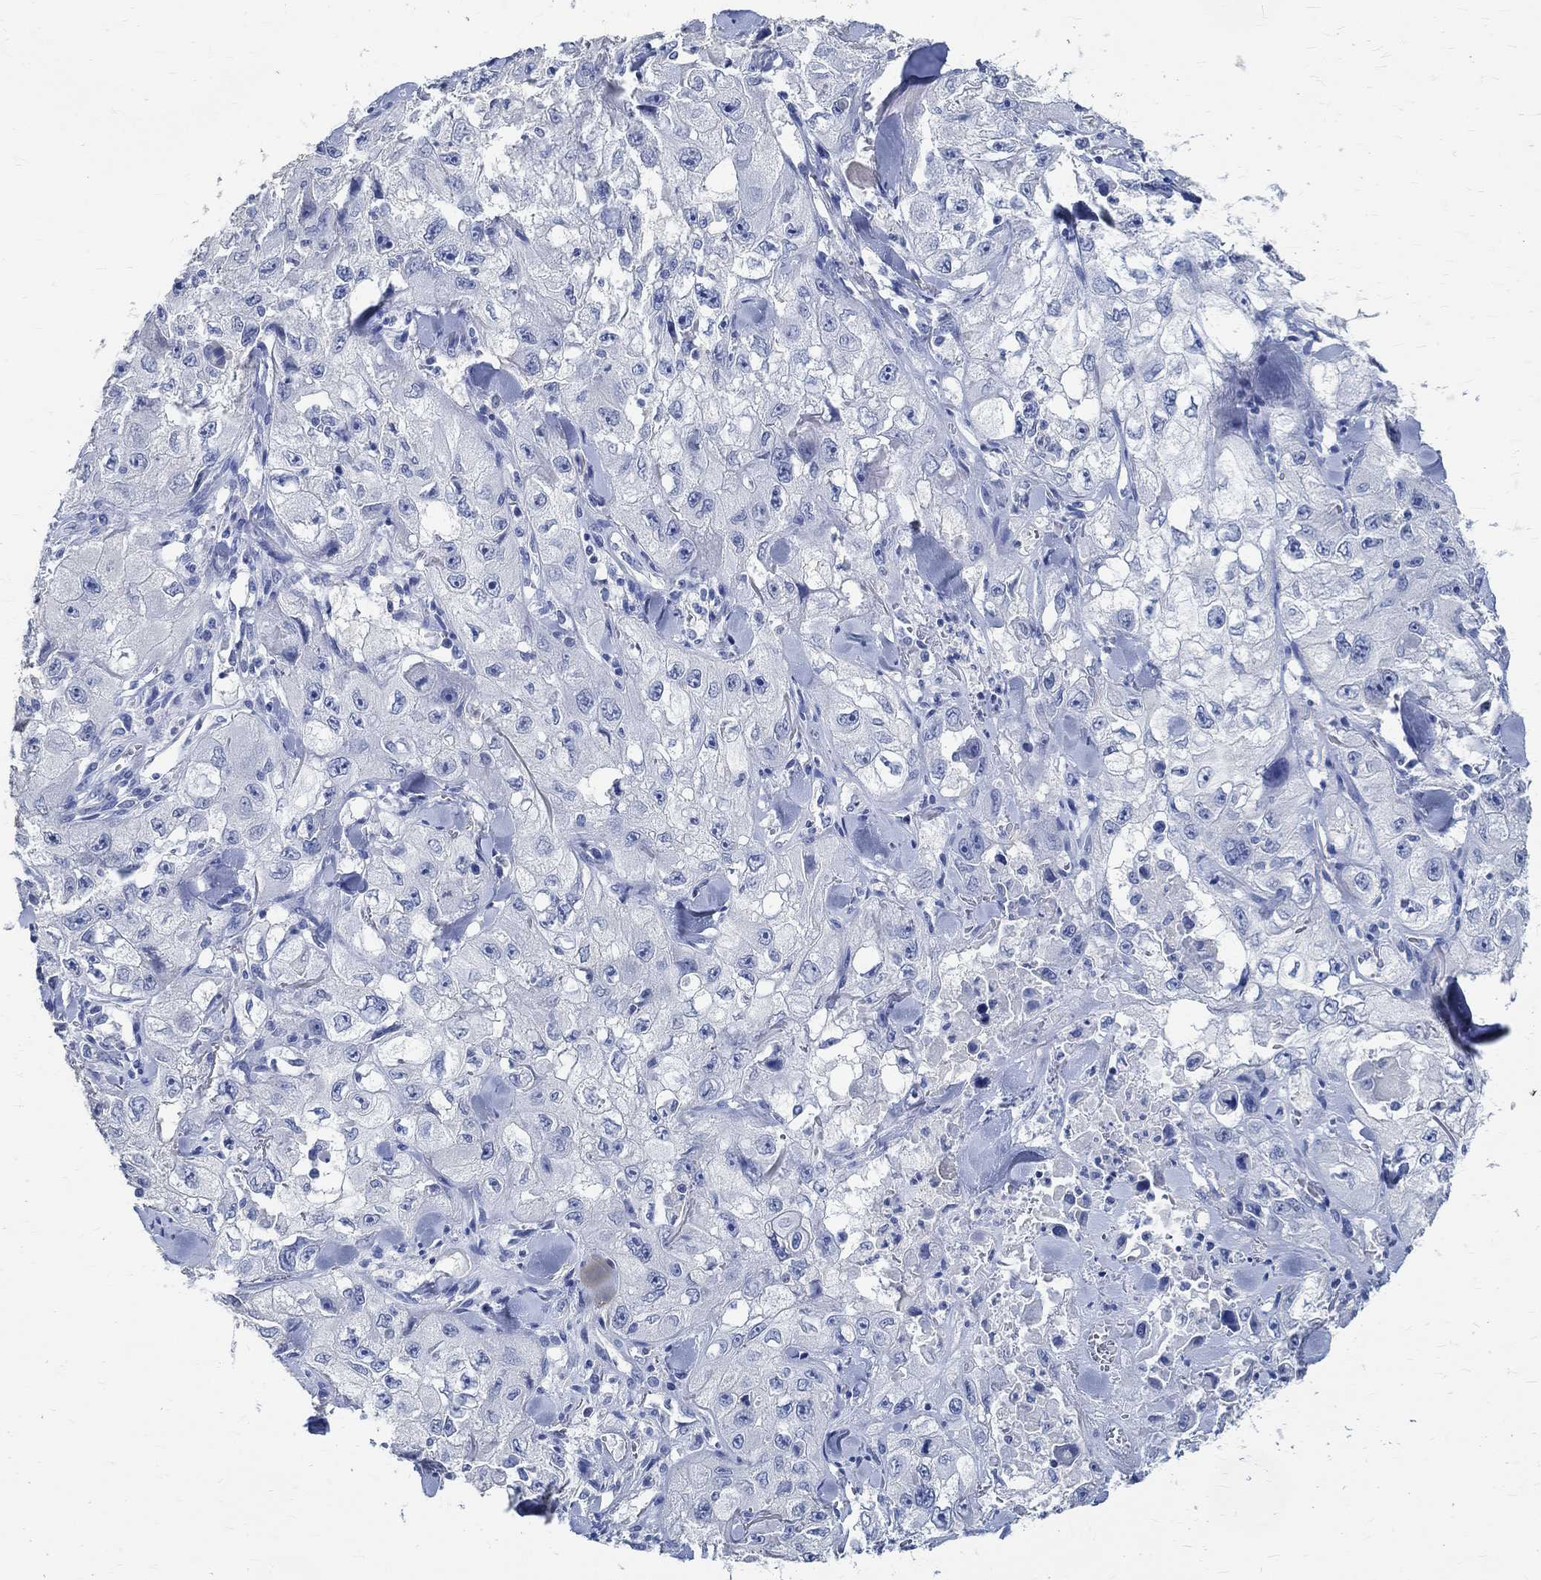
{"staining": {"intensity": "negative", "quantity": "none", "location": "none"}, "tissue": "skin cancer", "cell_type": "Tumor cells", "image_type": "cancer", "snomed": [{"axis": "morphology", "description": "Squamous cell carcinoma, NOS"}, {"axis": "topography", "description": "Skin"}, {"axis": "topography", "description": "Subcutis"}], "caption": "Skin cancer (squamous cell carcinoma) stained for a protein using IHC reveals no expression tumor cells.", "gene": "PRX", "patient": {"sex": "male", "age": 73}}